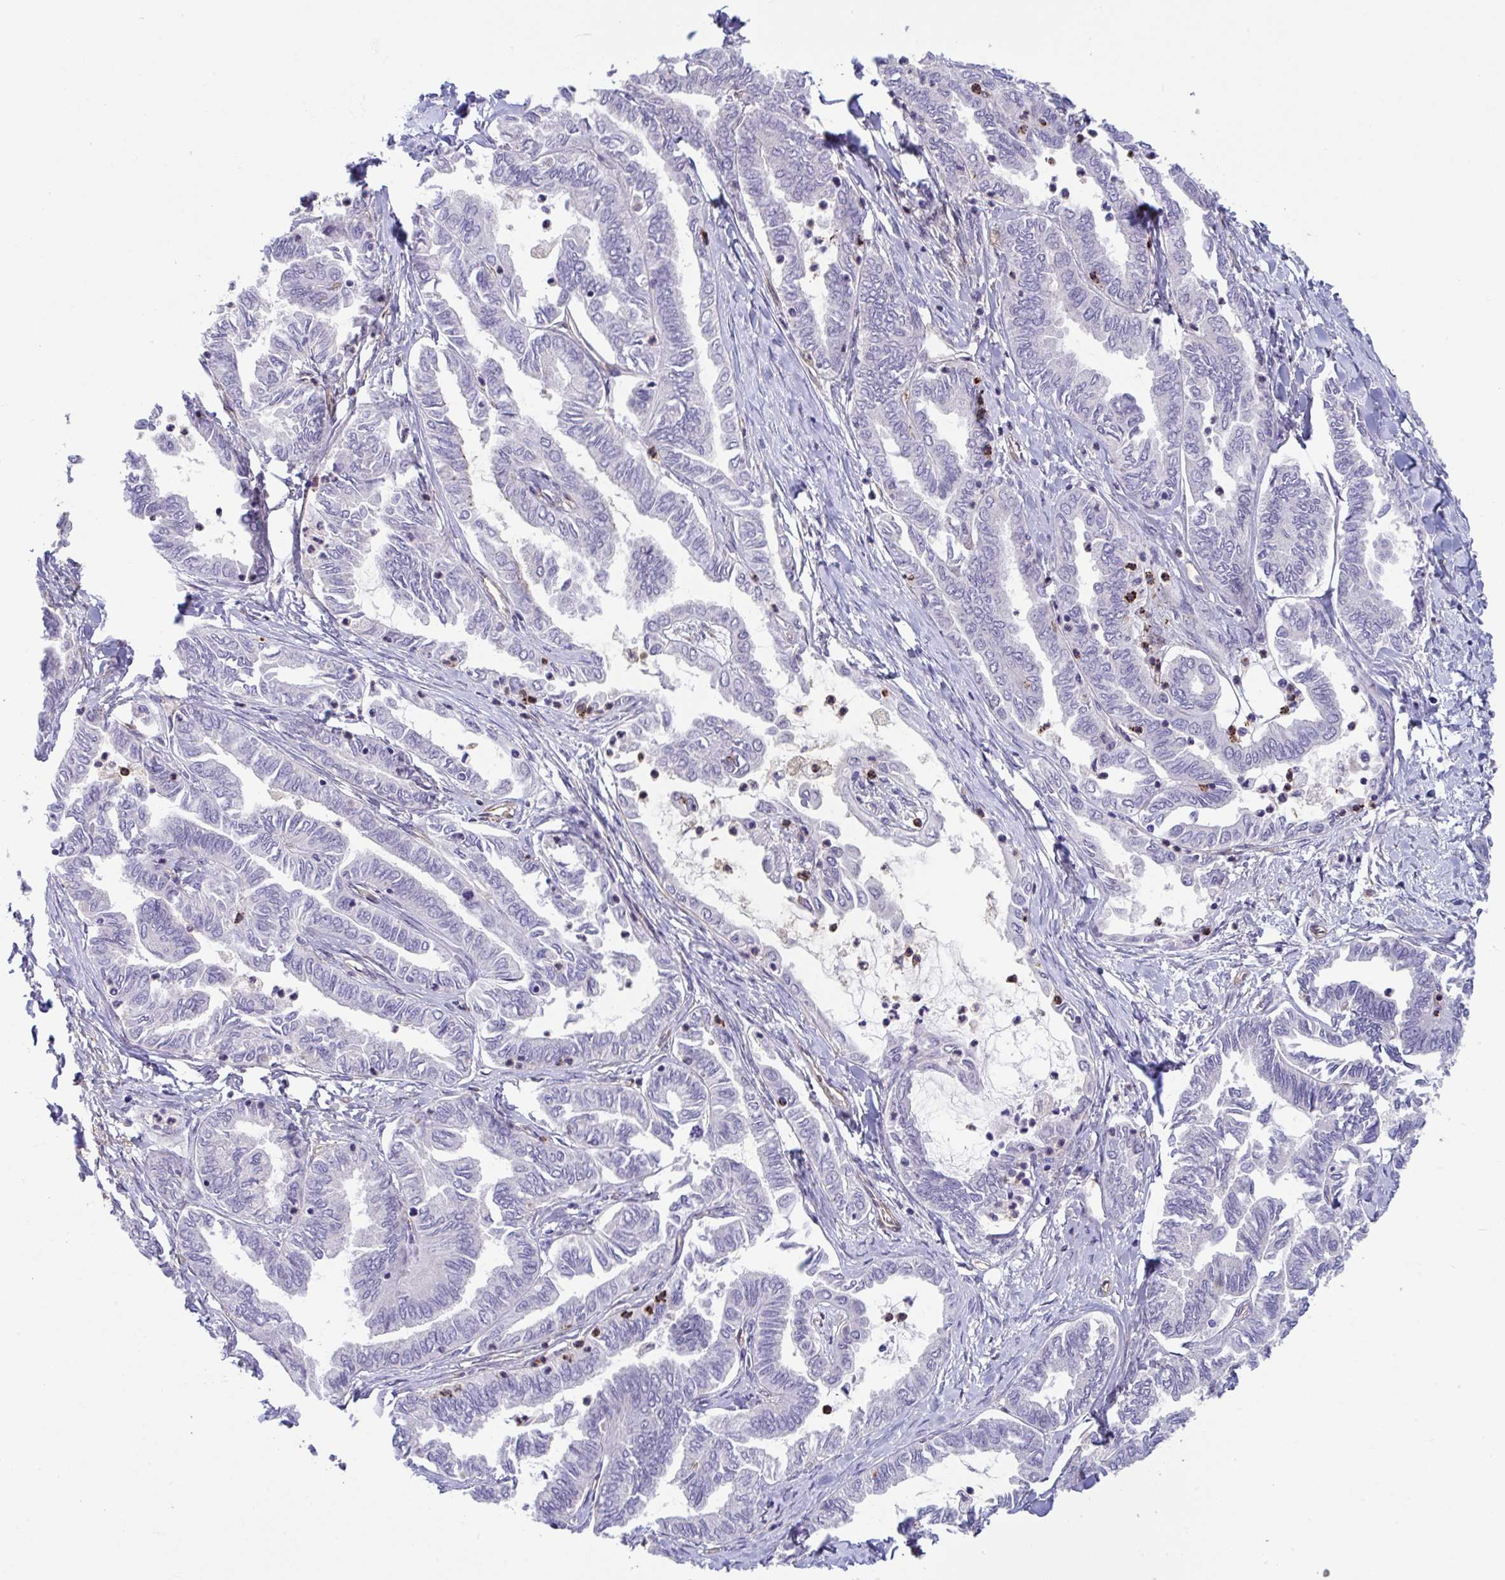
{"staining": {"intensity": "negative", "quantity": "none", "location": "none"}, "tissue": "ovarian cancer", "cell_type": "Tumor cells", "image_type": "cancer", "snomed": [{"axis": "morphology", "description": "Carcinoma, endometroid"}, {"axis": "topography", "description": "Ovary"}], "caption": "This histopathology image is of ovarian cancer (endometroid carcinoma) stained with immunohistochemistry (IHC) to label a protein in brown with the nuclei are counter-stained blue. There is no expression in tumor cells. (IHC, brightfield microscopy, high magnification).", "gene": "RHOXF1", "patient": {"sex": "female", "age": 70}}